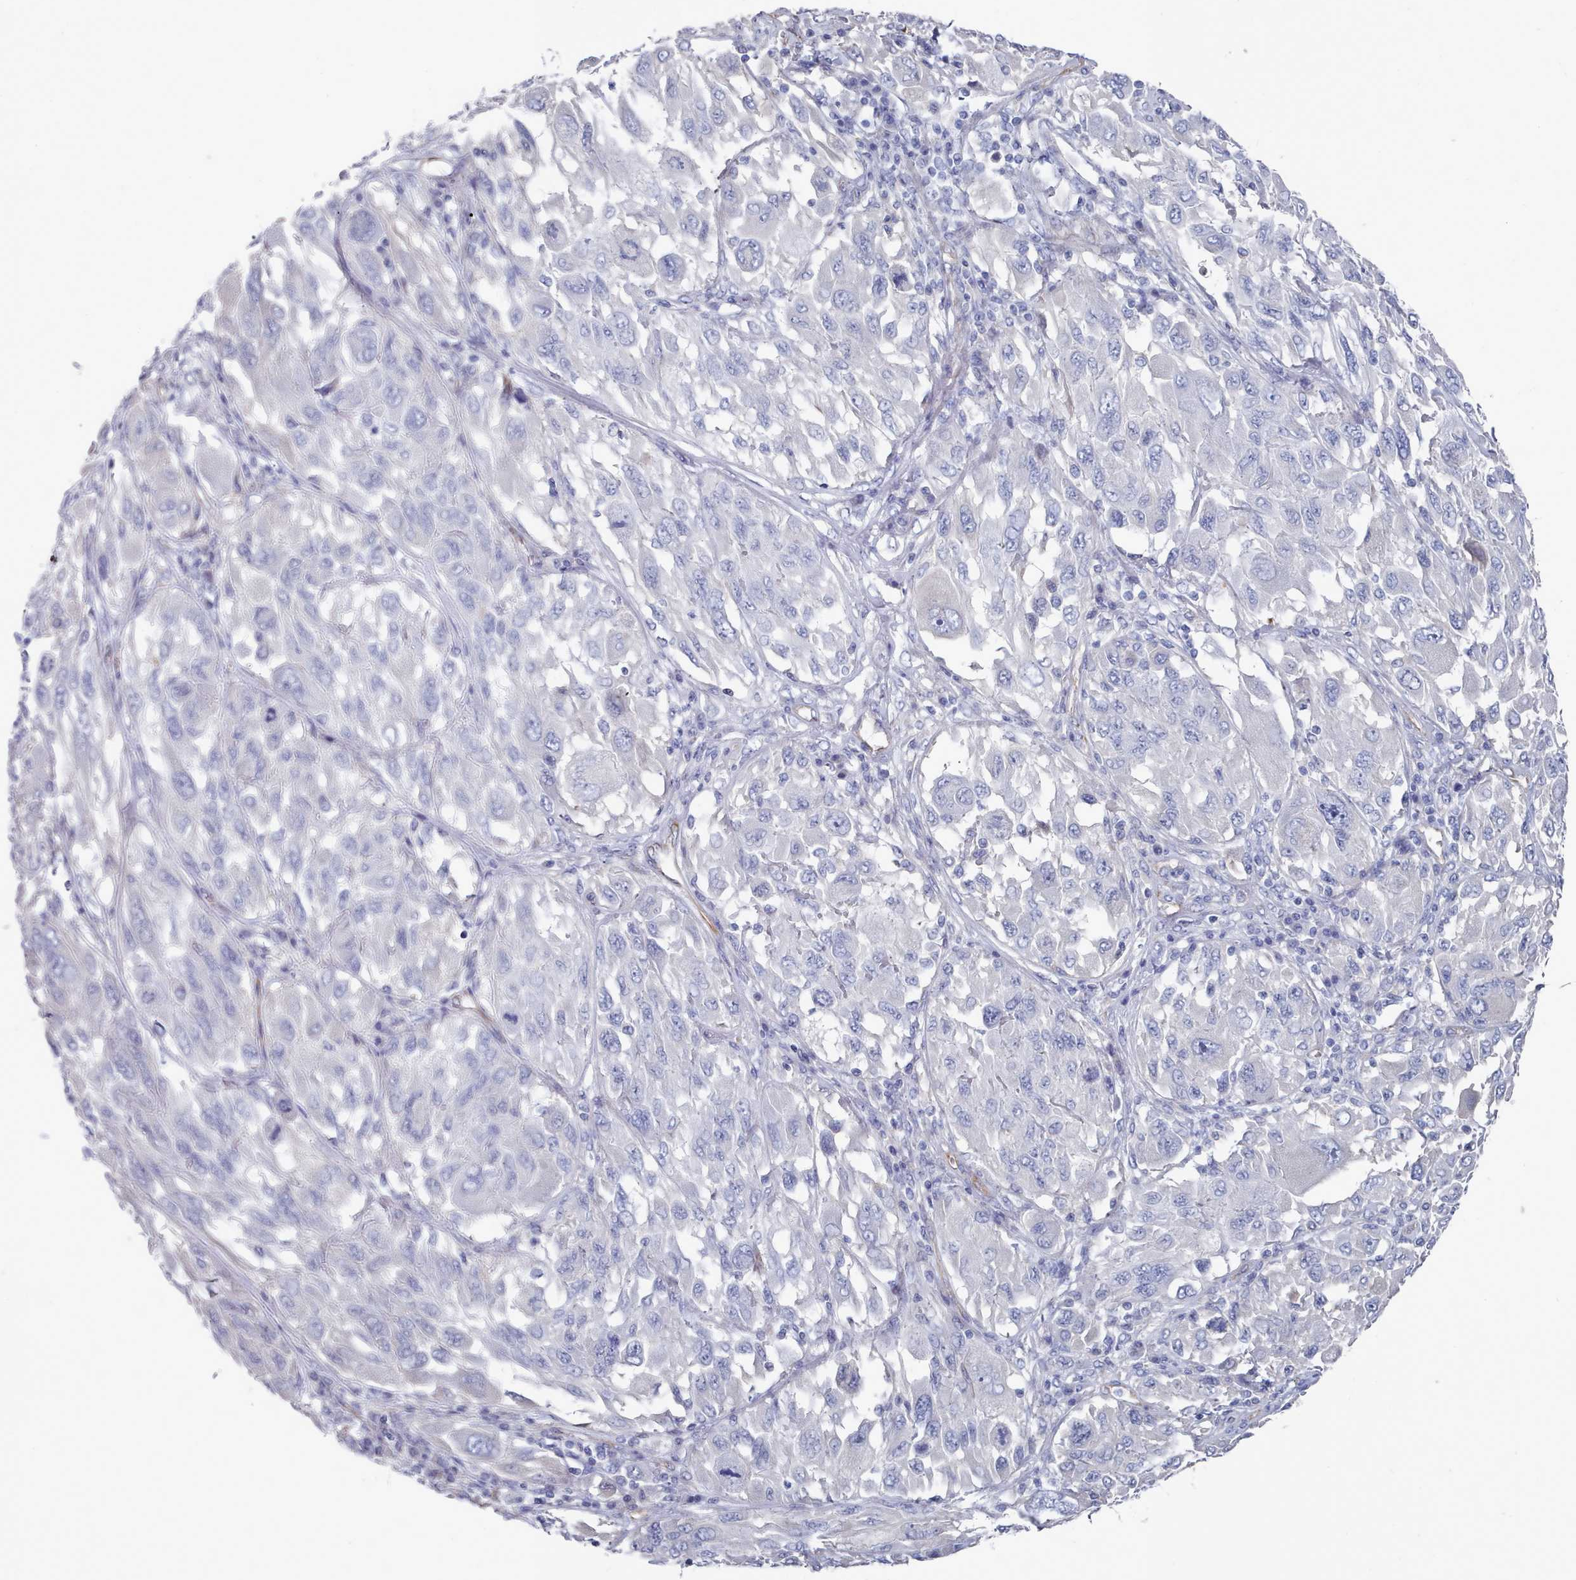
{"staining": {"intensity": "negative", "quantity": "none", "location": "none"}, "tissue": "melanoma", "cell_type": "Tumor cells", "image_type": "cancer", "snomed": [{"axis": "morphology", "description": "Malignant melanoma, NOS"}, {"axis": "topography", "description": "Skin"}], "caption": "A photomicrograph of melanoma stained for a protein demonstrates no brown staining in tumor cells.", "gene": "PDE4C", "patient": {"sex": "female", "age": 91}}